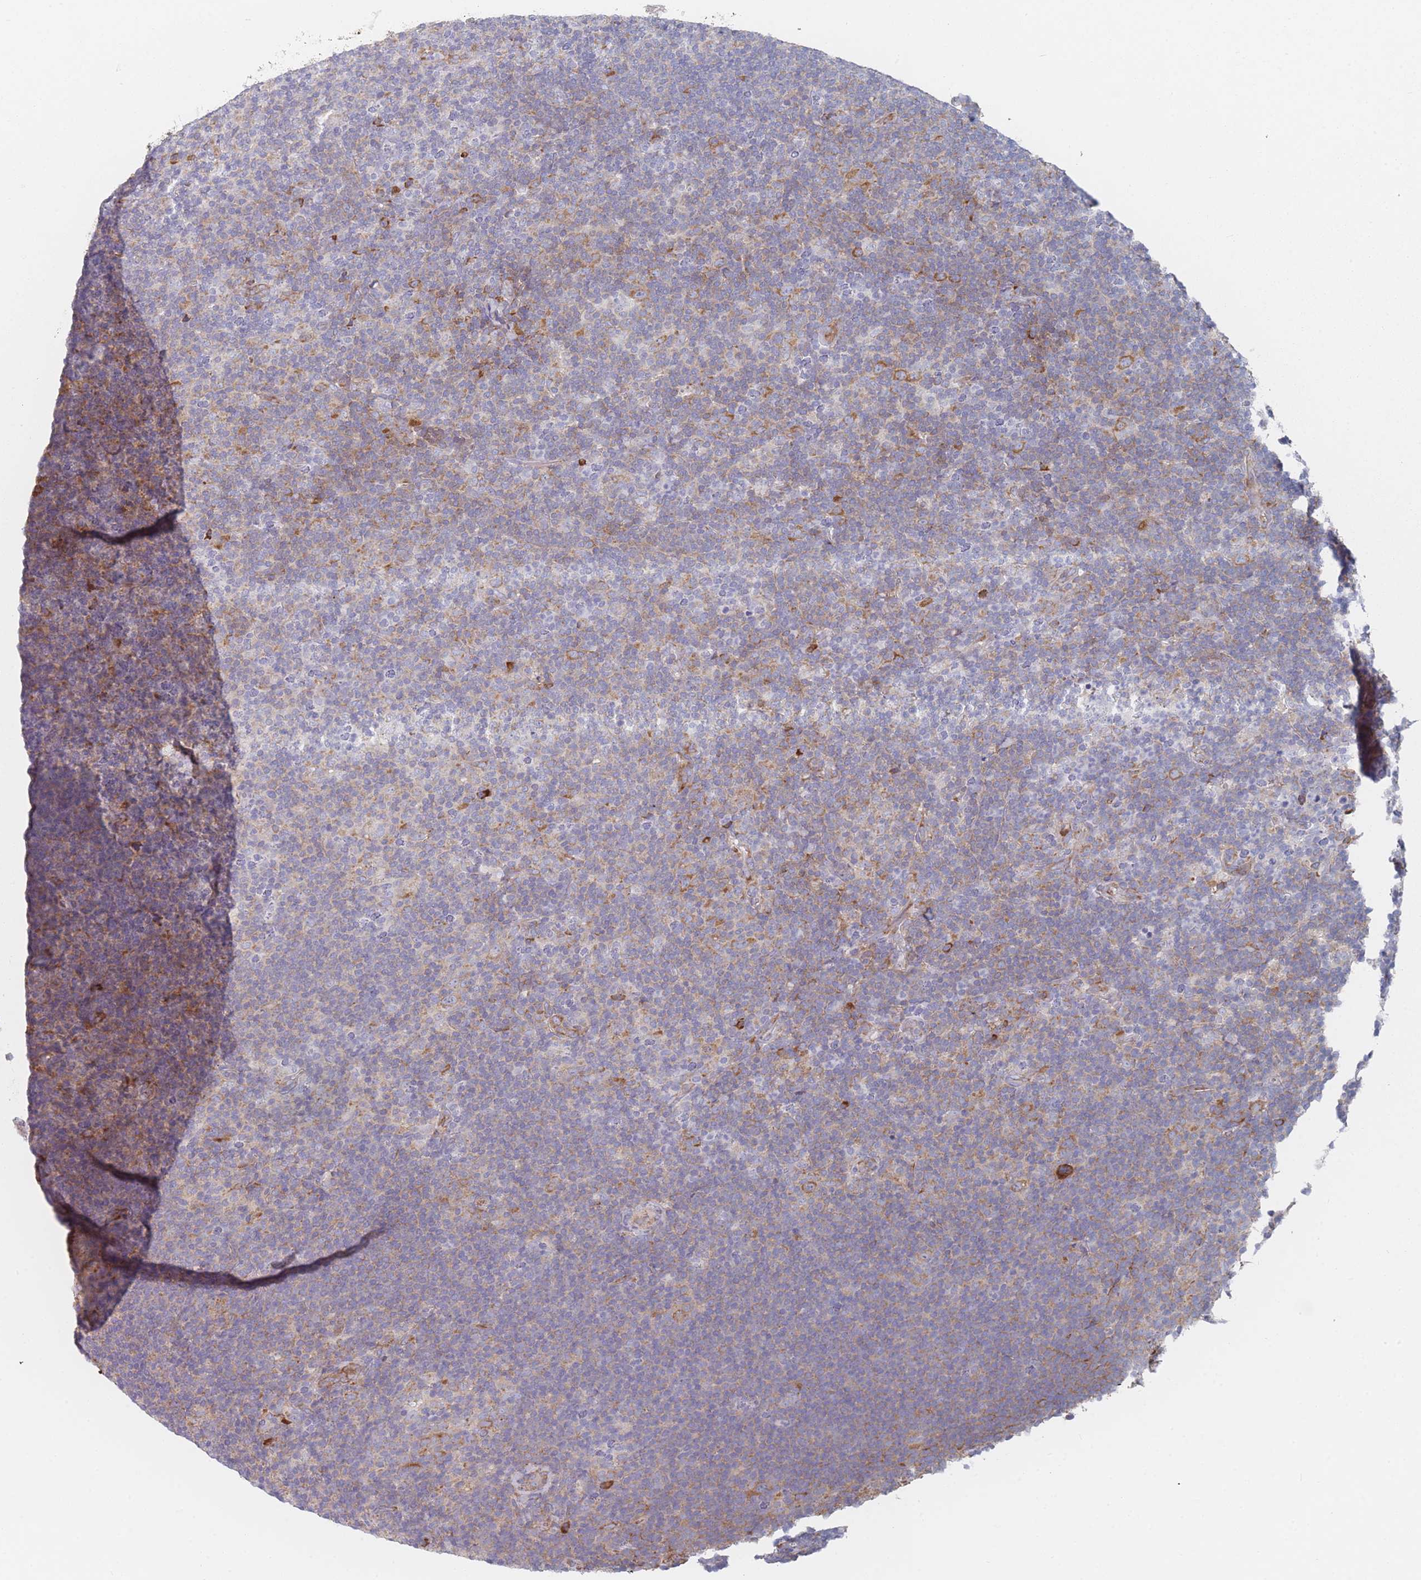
{"staining": {"intensity": "moderate", "quantity": "25%-75%", "location": "cytoplasmic/membranous"}, "tissue": "lymphoma", "cell_type": "Tumor cells", "image_type": "cancer", "snomed": [{"axis": "morphology", "description": "Hodgkin's disease, NOS"}, {"axis": "topography", "description": "Lymph node"}], "caption": "Protein analysis of Hodgkin's disease tissue demonstrates moderate cytoplasmic/membranous expression in approximately 25%-75% of tumor cells.", "gene": "CACNG5", "patient": {"sex": "female", "age": 57}}